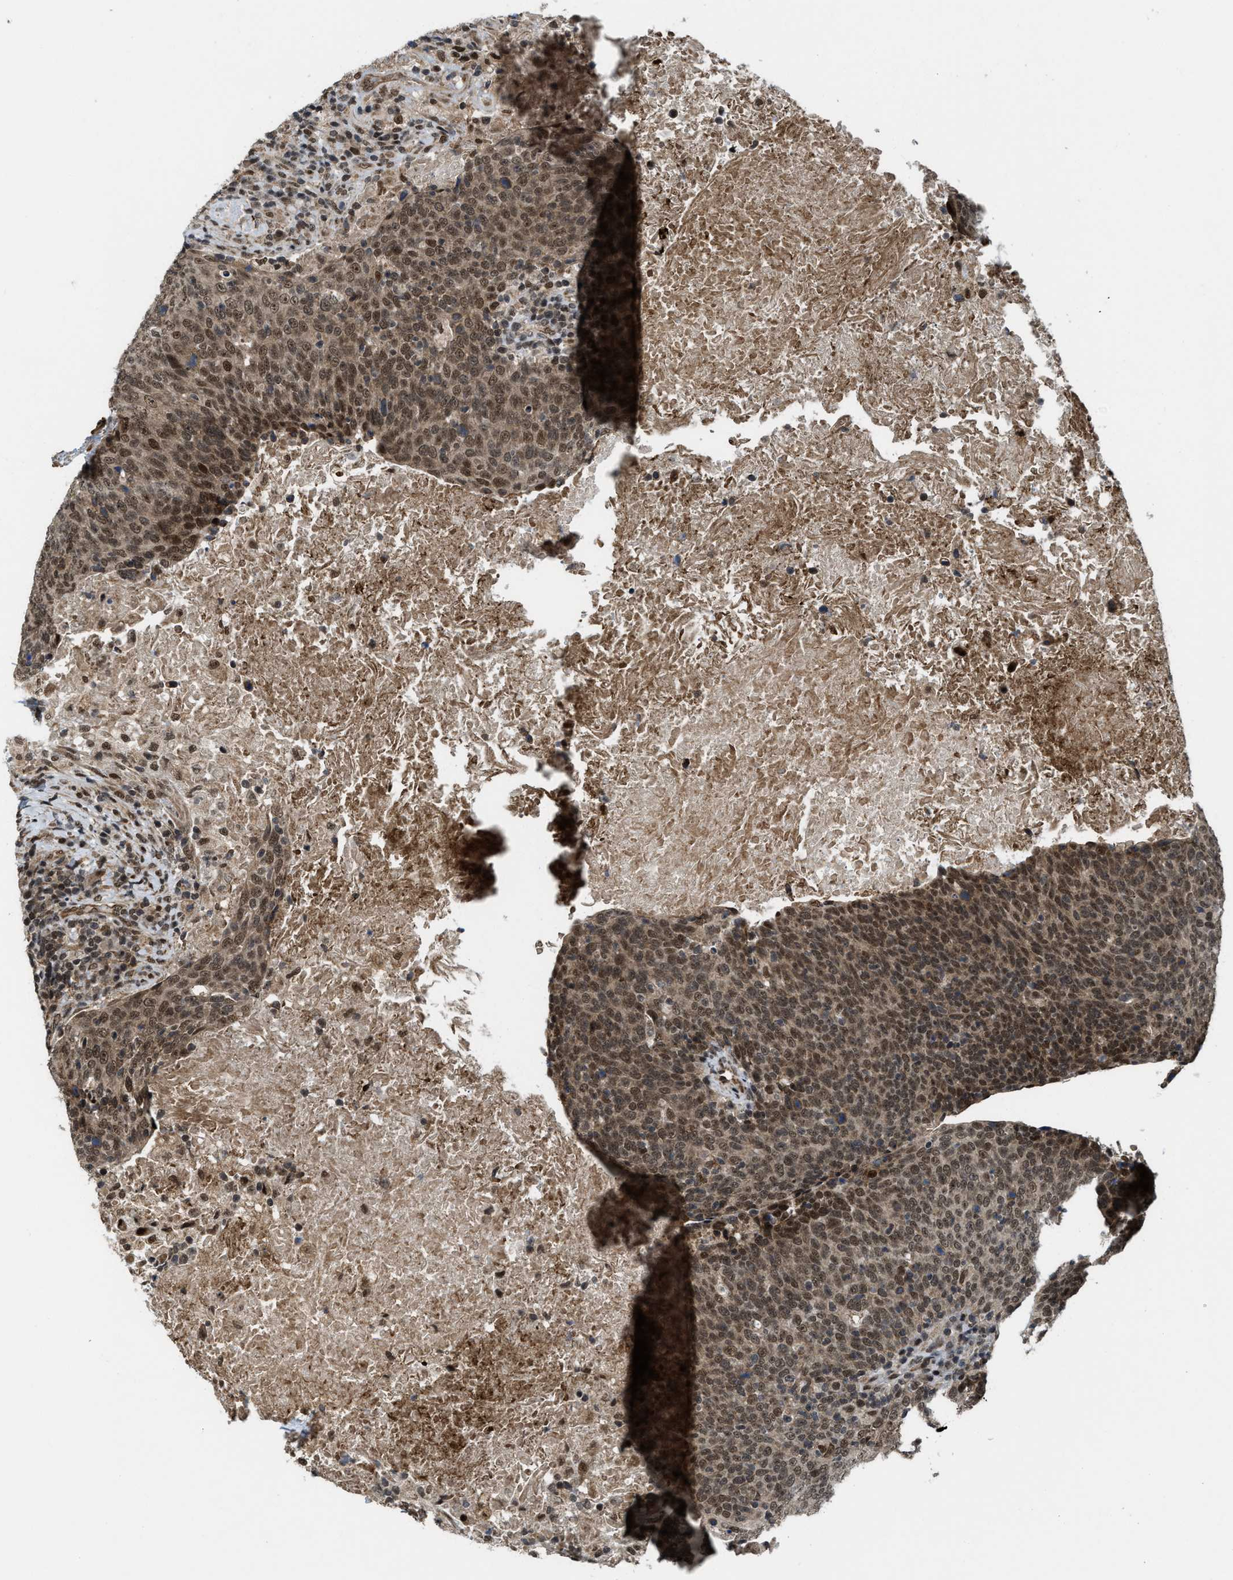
{"staining": {"intensity": "moderate", "quantity": ">75%", "location": "cytoplasmic/membranous,nuclear"}, "tissue": "head and neck cancer", "cell_type": "Tumor cells", "image_type": "cancer", "snomed": [{"axis": "morphology", "description": "Squamous cell carcinoma, NOS"}, {"axis": "morphology", "description": "Squamous cell carcinoma, metastatic, NOS"}, {"axis": "topography", "description": "Lymph node"}, {"axis": "topography", "description": "Head-Neck"}], "caption": "Protein expression by IHC reveals moderate cytoplasmic/membranous and nuclear staining in approximately >75% of tumor cells in head and neck cancer (squamous cell carcinoma).", "gene": "ZNF250", "patient": {"sex": "male", "age": 62}}